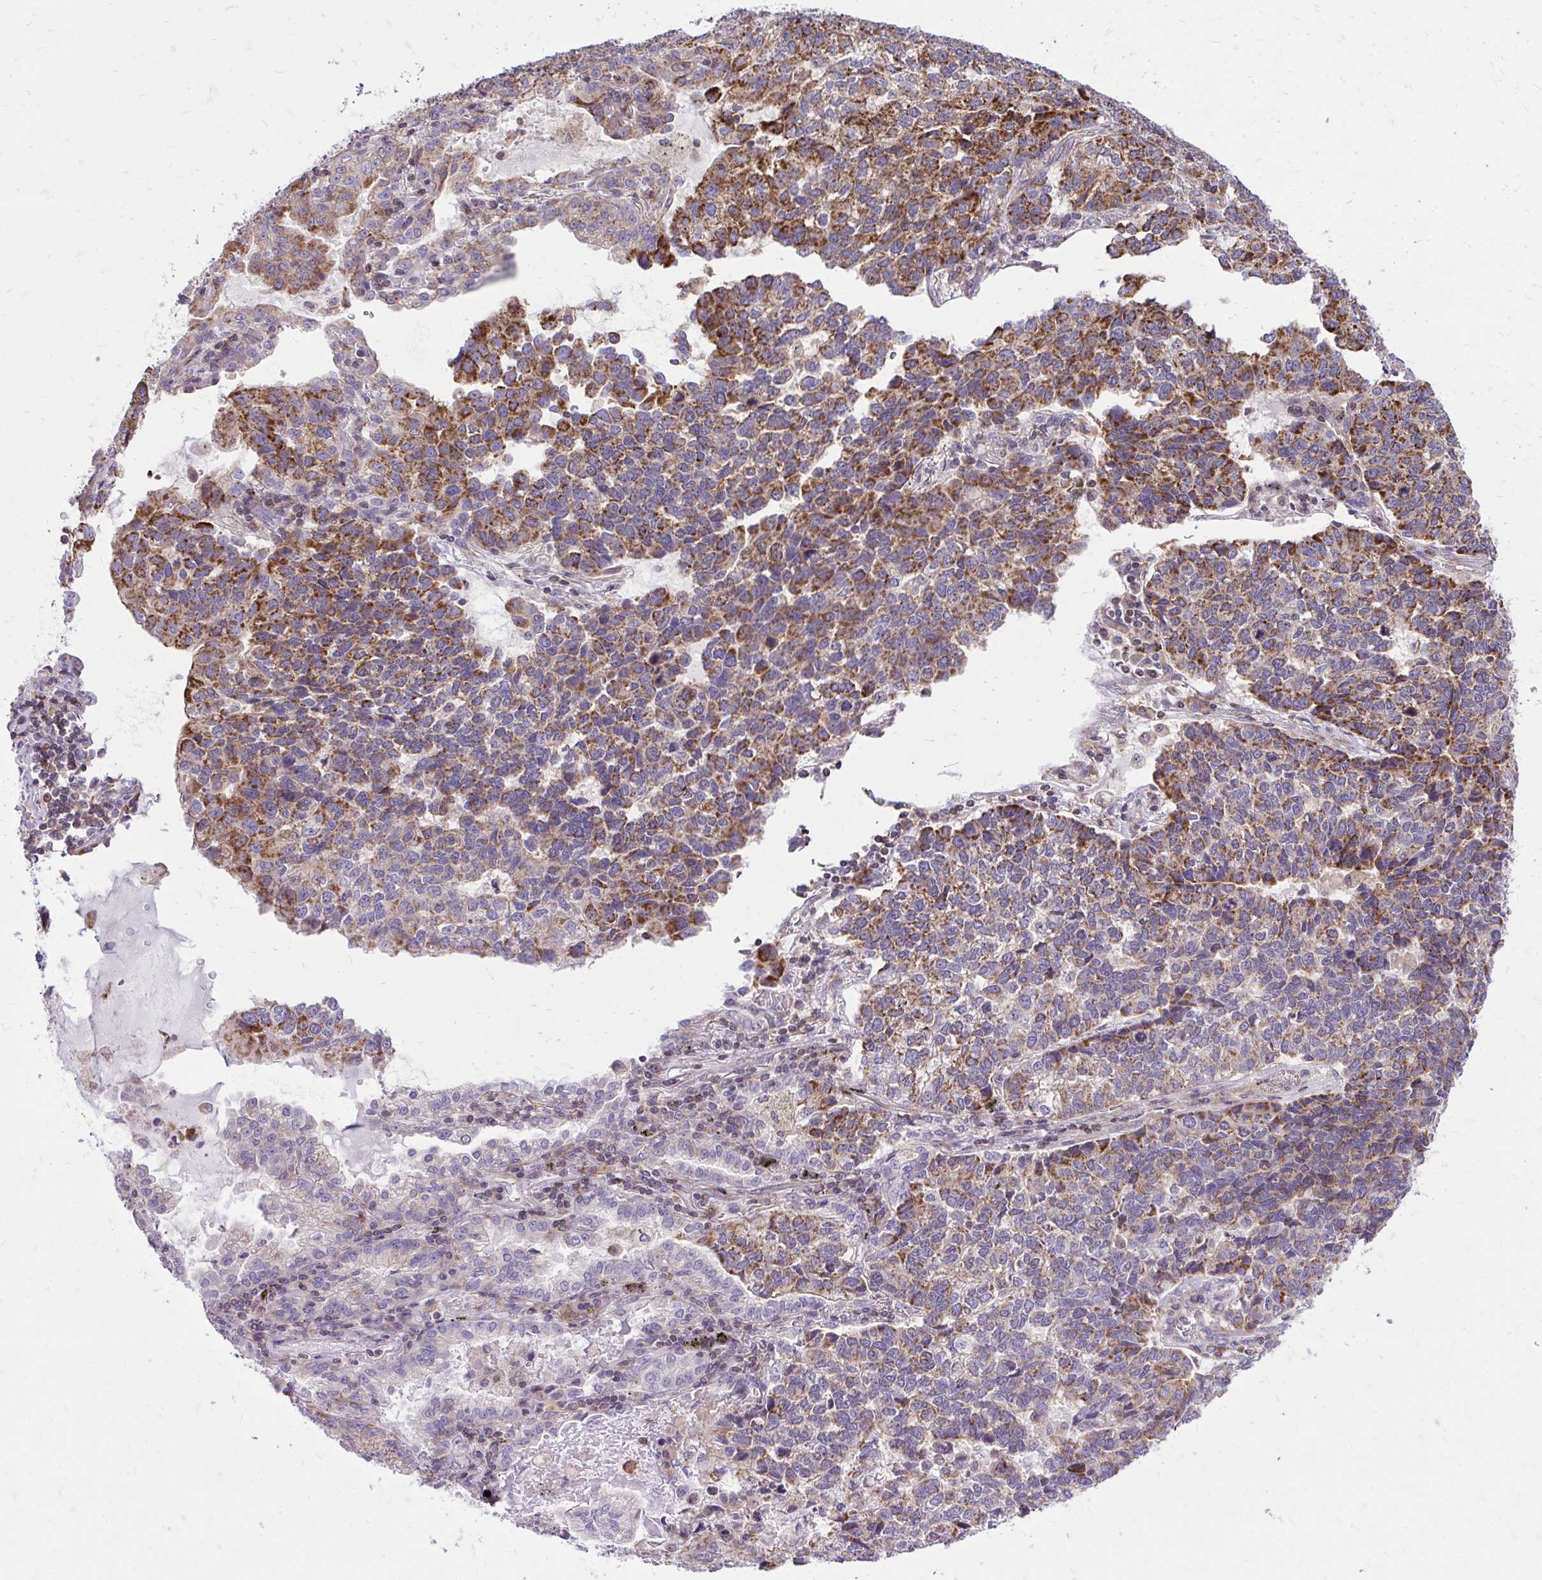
{"staining": {"intensity": "strong", "quantity": "25%-75%", "location": "cytoplasmic/membranous"}, "tissue": "lung cancer", "cell_type": "Tumor cells", "image_type": "cancer", "snomed": [{"axis": "morphology", "description": "Adenocarcinoma, NOS"}, {"axis": "topography", "description": "Lymph node"}, {"axis": "topography", "description": "Lung"}], "caption": "Immunohistochemistry (DAB) staining of lung cancer (adenocarcinoma) demonstrates strong cytoplasmic/membranous protein positivity in about 25%-75% of tumor cells. (DAB (3,3'-diaminobenzidine) = brown stain, brightfield microscopy at high magnification).", "gene": "SLC7A5", "patient": {"sex": "male", "age": 66}}